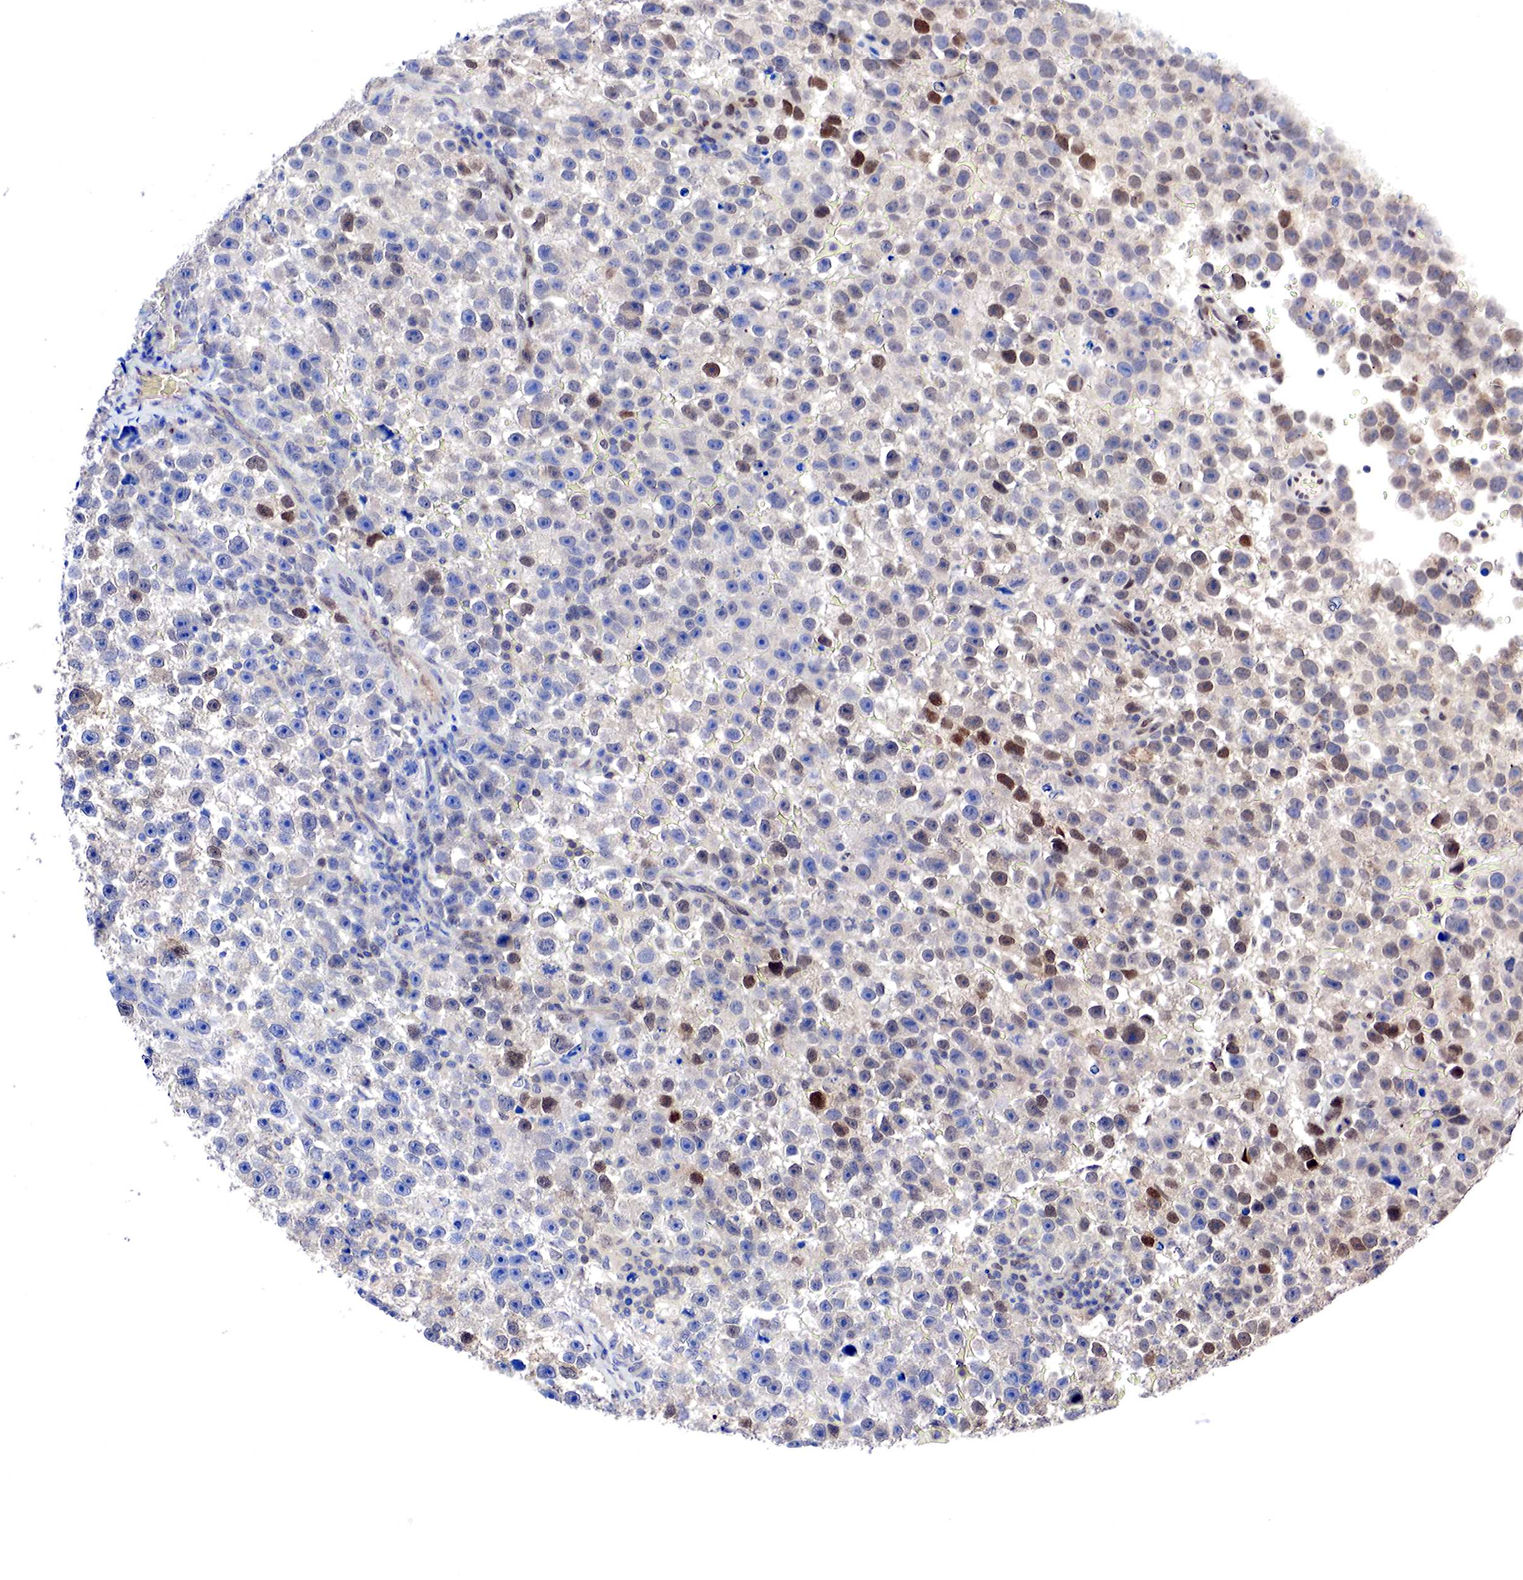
{"staining": {"intensity": "weak", "quantity": "25%-75%", "location": "cytoplasmic/membranous,nuclear"}, "tissue": "testis cancer", "cell_type": "Tumor cells", "image_type": "cancer", "snomed": [{"axis": "morphology", "description": "Seminoma, NOS"}, {"axis": "topography", "description": "Testis"}], "caption": "Protein analysis of seminoma (testis) tissue reveals weak cytoplasmic/membranous and nuclear positivity in approximately 25%-75% of tumor cells. The protein is stained brown, and the nuclei are stained in blue (DAB (3,3'-diaminobenzidine) IHC with brightfield microscopy, high magnification).", "gene": "PABIR2", "patient": {"sex": "male", "age": 33}}